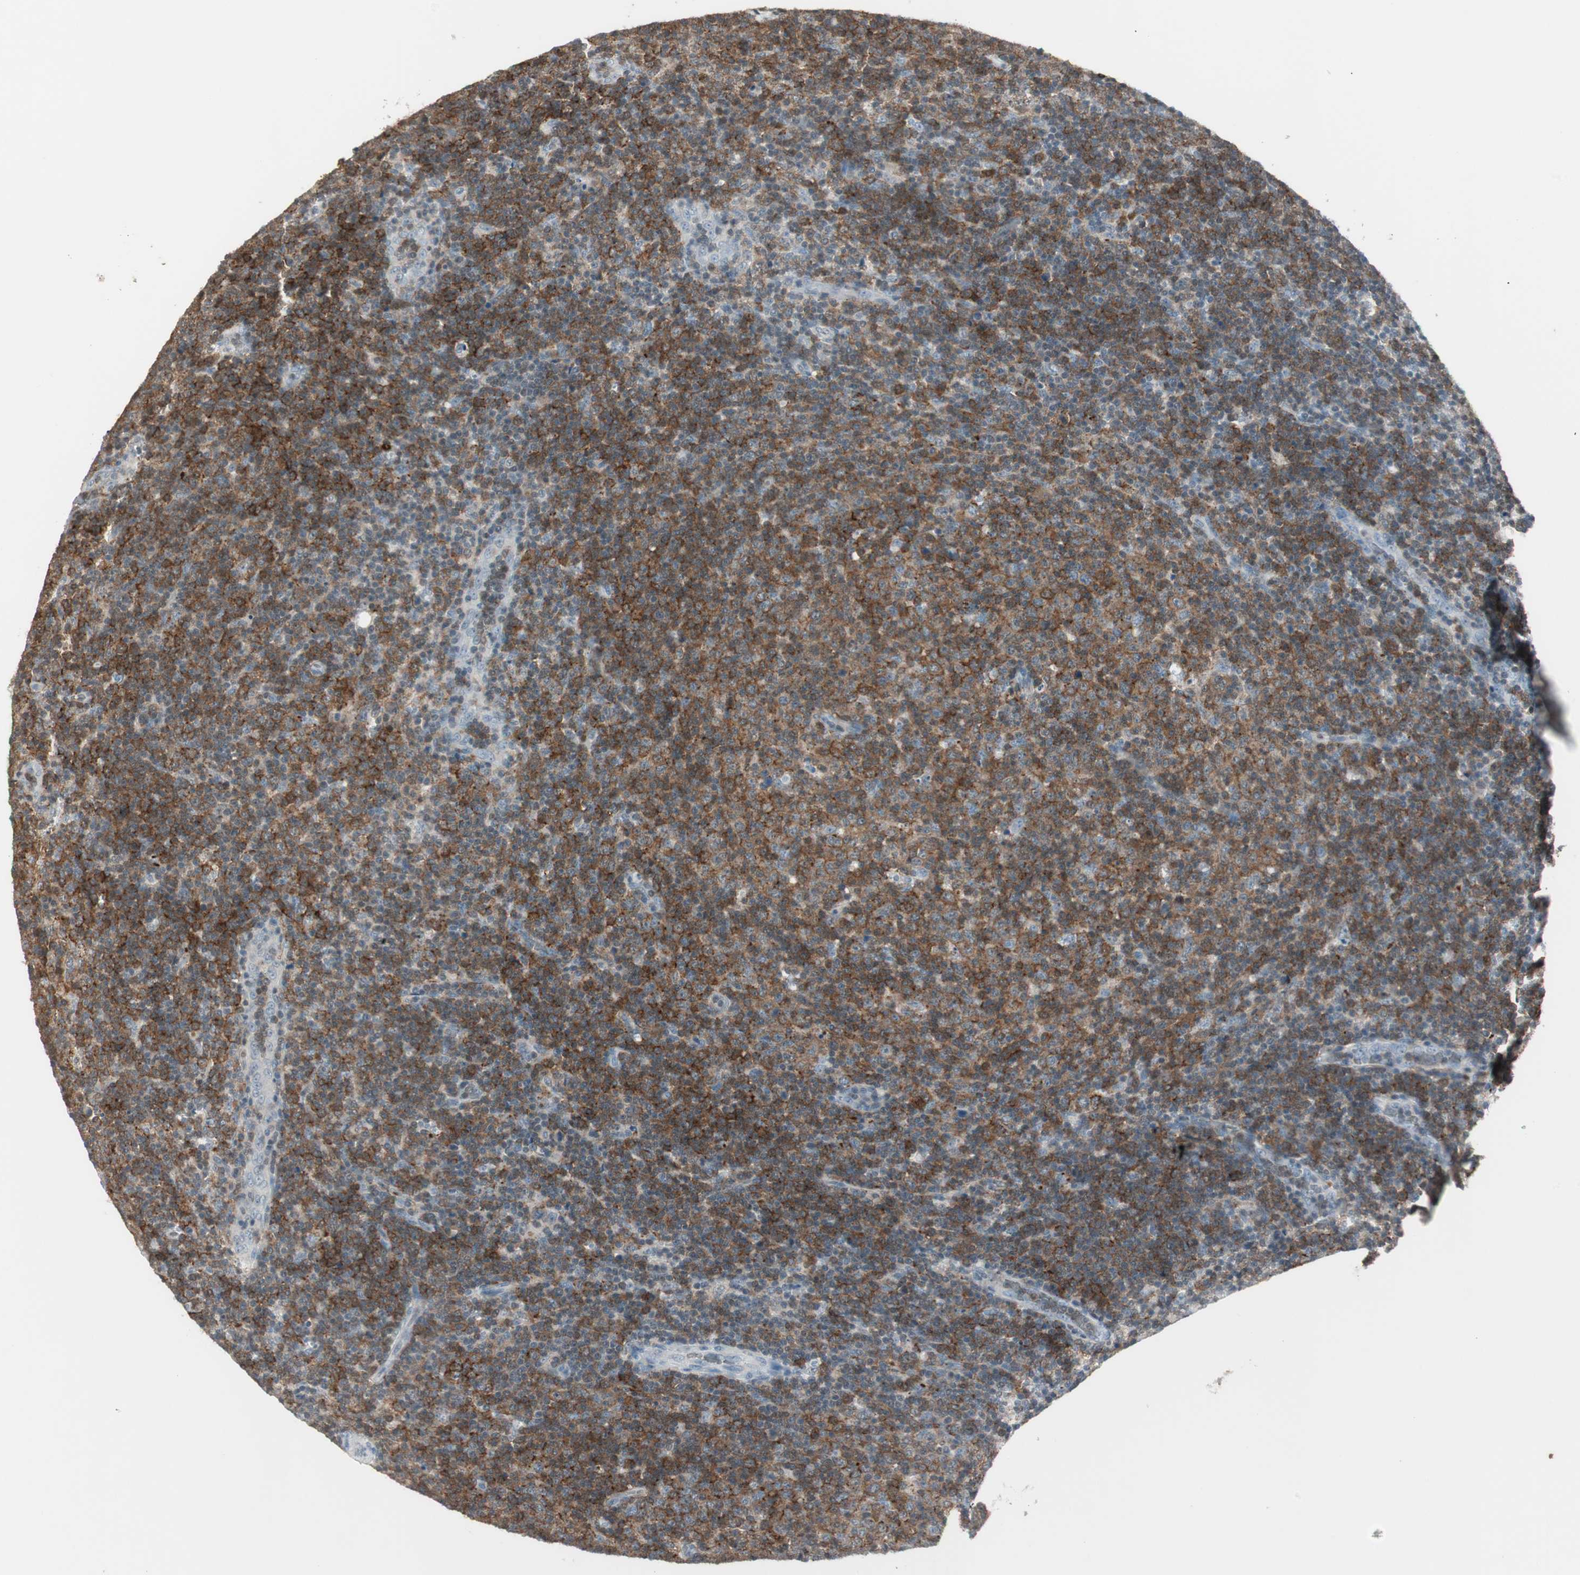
{"staining": {"intensity": "moderate", "quantity": ">75%", "location": "cytoplasmic/membranous"}, "tissue": "lymphoma", "cell_type": "Tumor cells", "image_type": "cancer", "snomed": [{"axis": "morphology", "description": "Malignant lymphoma, non-Hodgkin's type, Low grade"}, {"axis": "topography", "description": "Lymph node"}], "caption": "Human malignant lymphoma, non-Hodgkin's type (low-grade) stained with a protein marker demonstrates moderate staining in tumor cells.", "gene": "MAP4K1", "patient": {"sex": "male", "age": 70}}